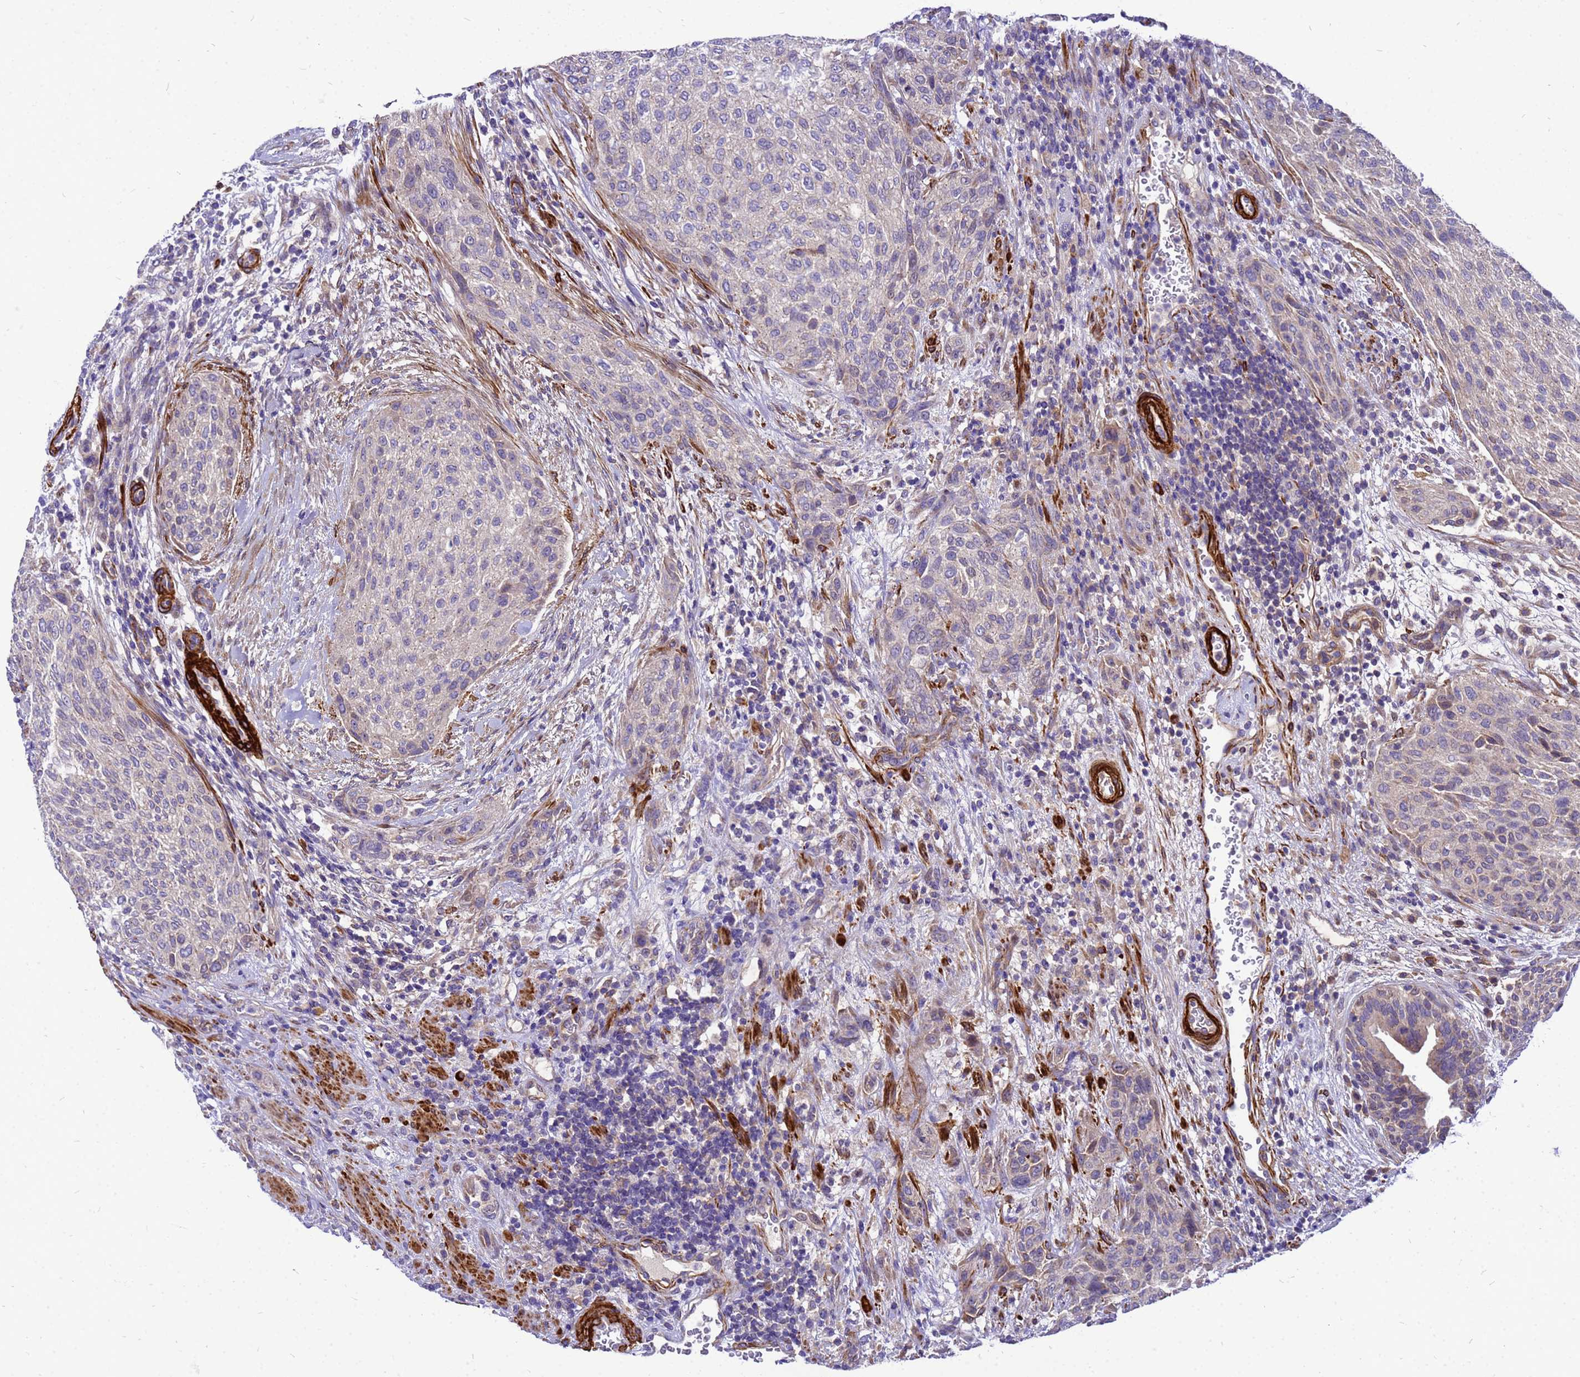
{"staining": {"intensity": "negative", "quantity": "none", "location": "none"}, "tissue": "urothelial cancer", "cell_type": "Tumor cells", "image_type": "cancer", "snomed": [{"axis": "morphology", "description": "Urothelial carcinoma, High grade"}, {"axis": "topography", "description": "Urinary bladder"}], "caption": "Tumor cells are negative for brown protein staining in high-grade urothelial carcinoma. (Brightfield microscopy of DAB (3,3'-diaminobenzidine) immunohistochemistry (IHC) at high magnification).", "gene": "POP7", "patient": {"sex": "male", "age": 35}}